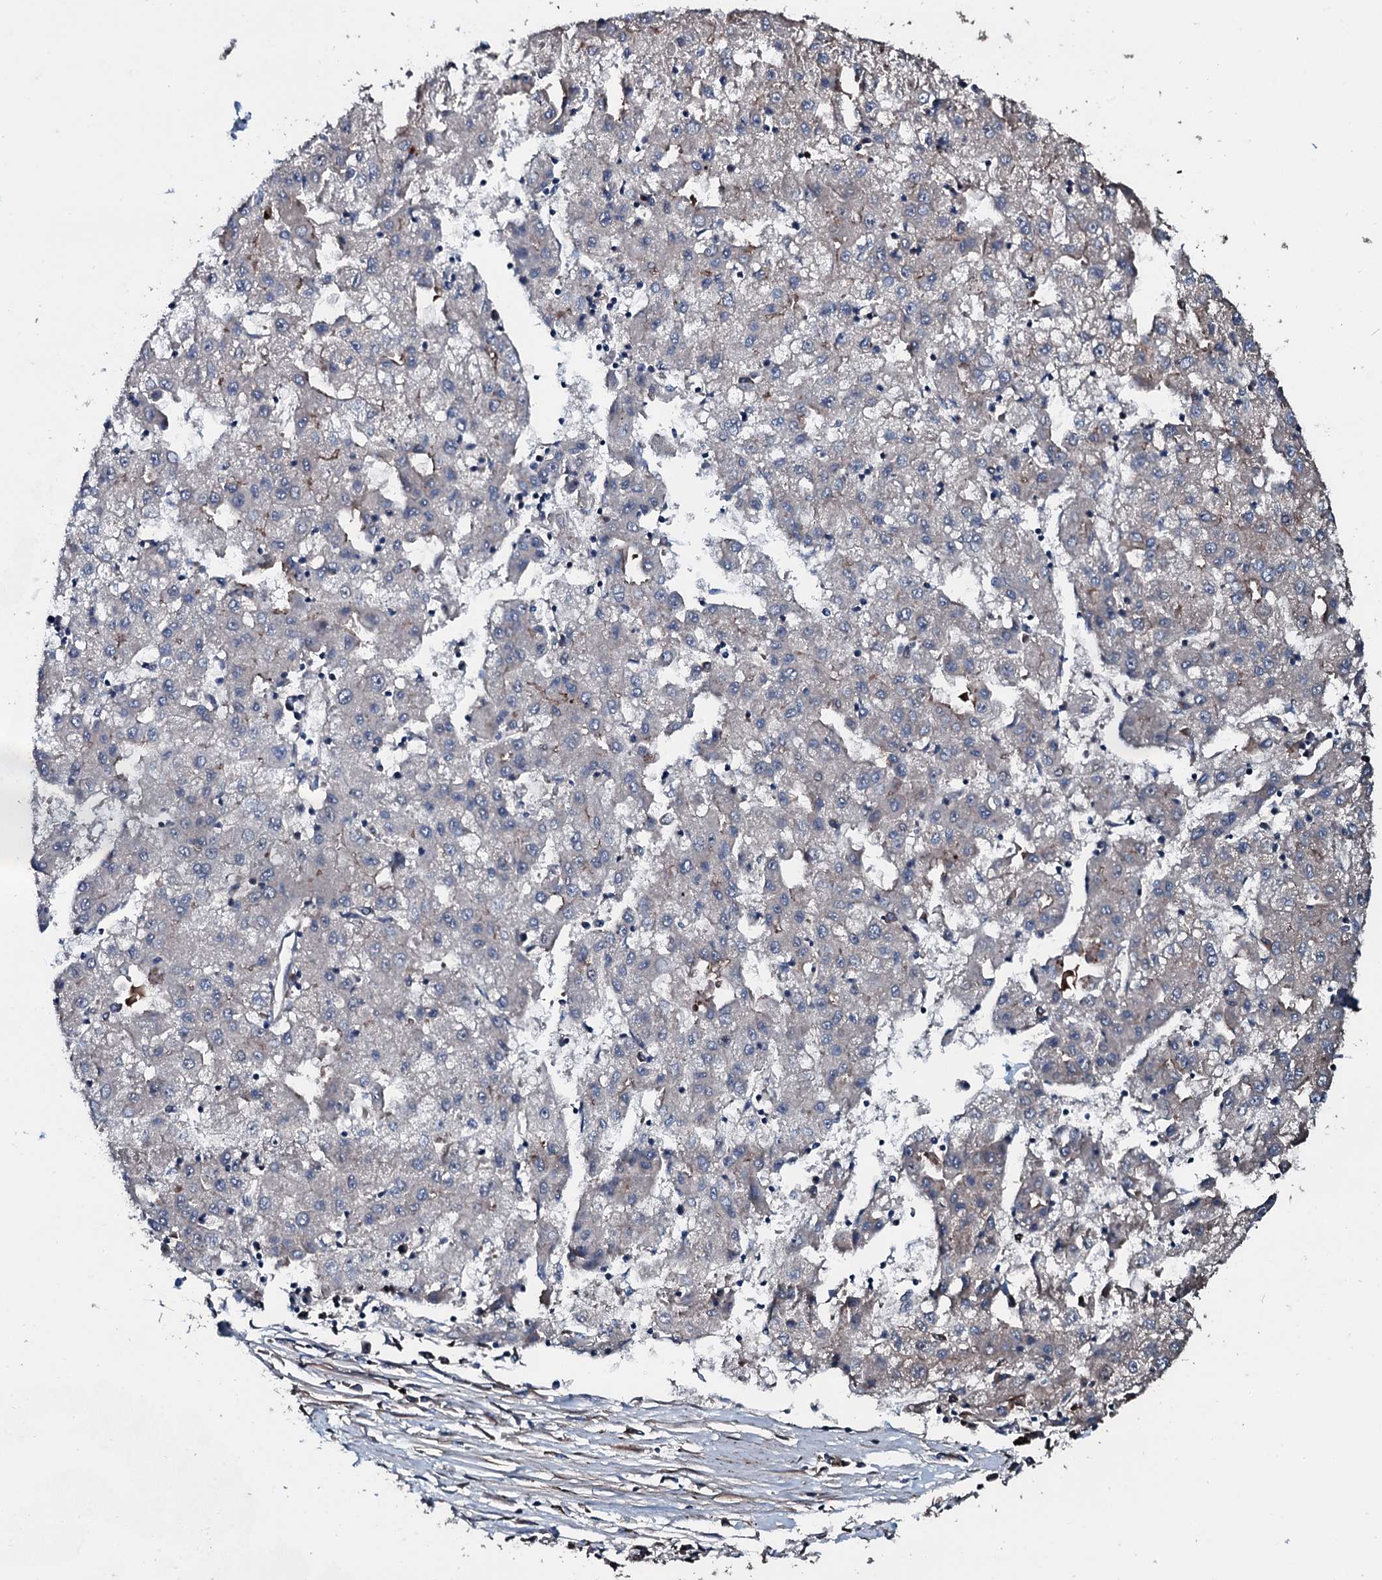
{"staining": {"intensity": "negative", "quantity": "none", "location": "none"}, "tissue": "liver cancer", "cell_type": "Tumor cells", "image_type": "cancer", "snomed": [{"axis": "morphology", "description": "Carcinoma, Hepatocellular, NOS"}, {"axis": "topography", "description": "Liver"}], "caption": "The IHC micrograph has no significant expression in tumor cells of liver hepatocellular carcinoma tissue.", "gene": "AARS1", "patient": {"sex": "male", "age": 72}}